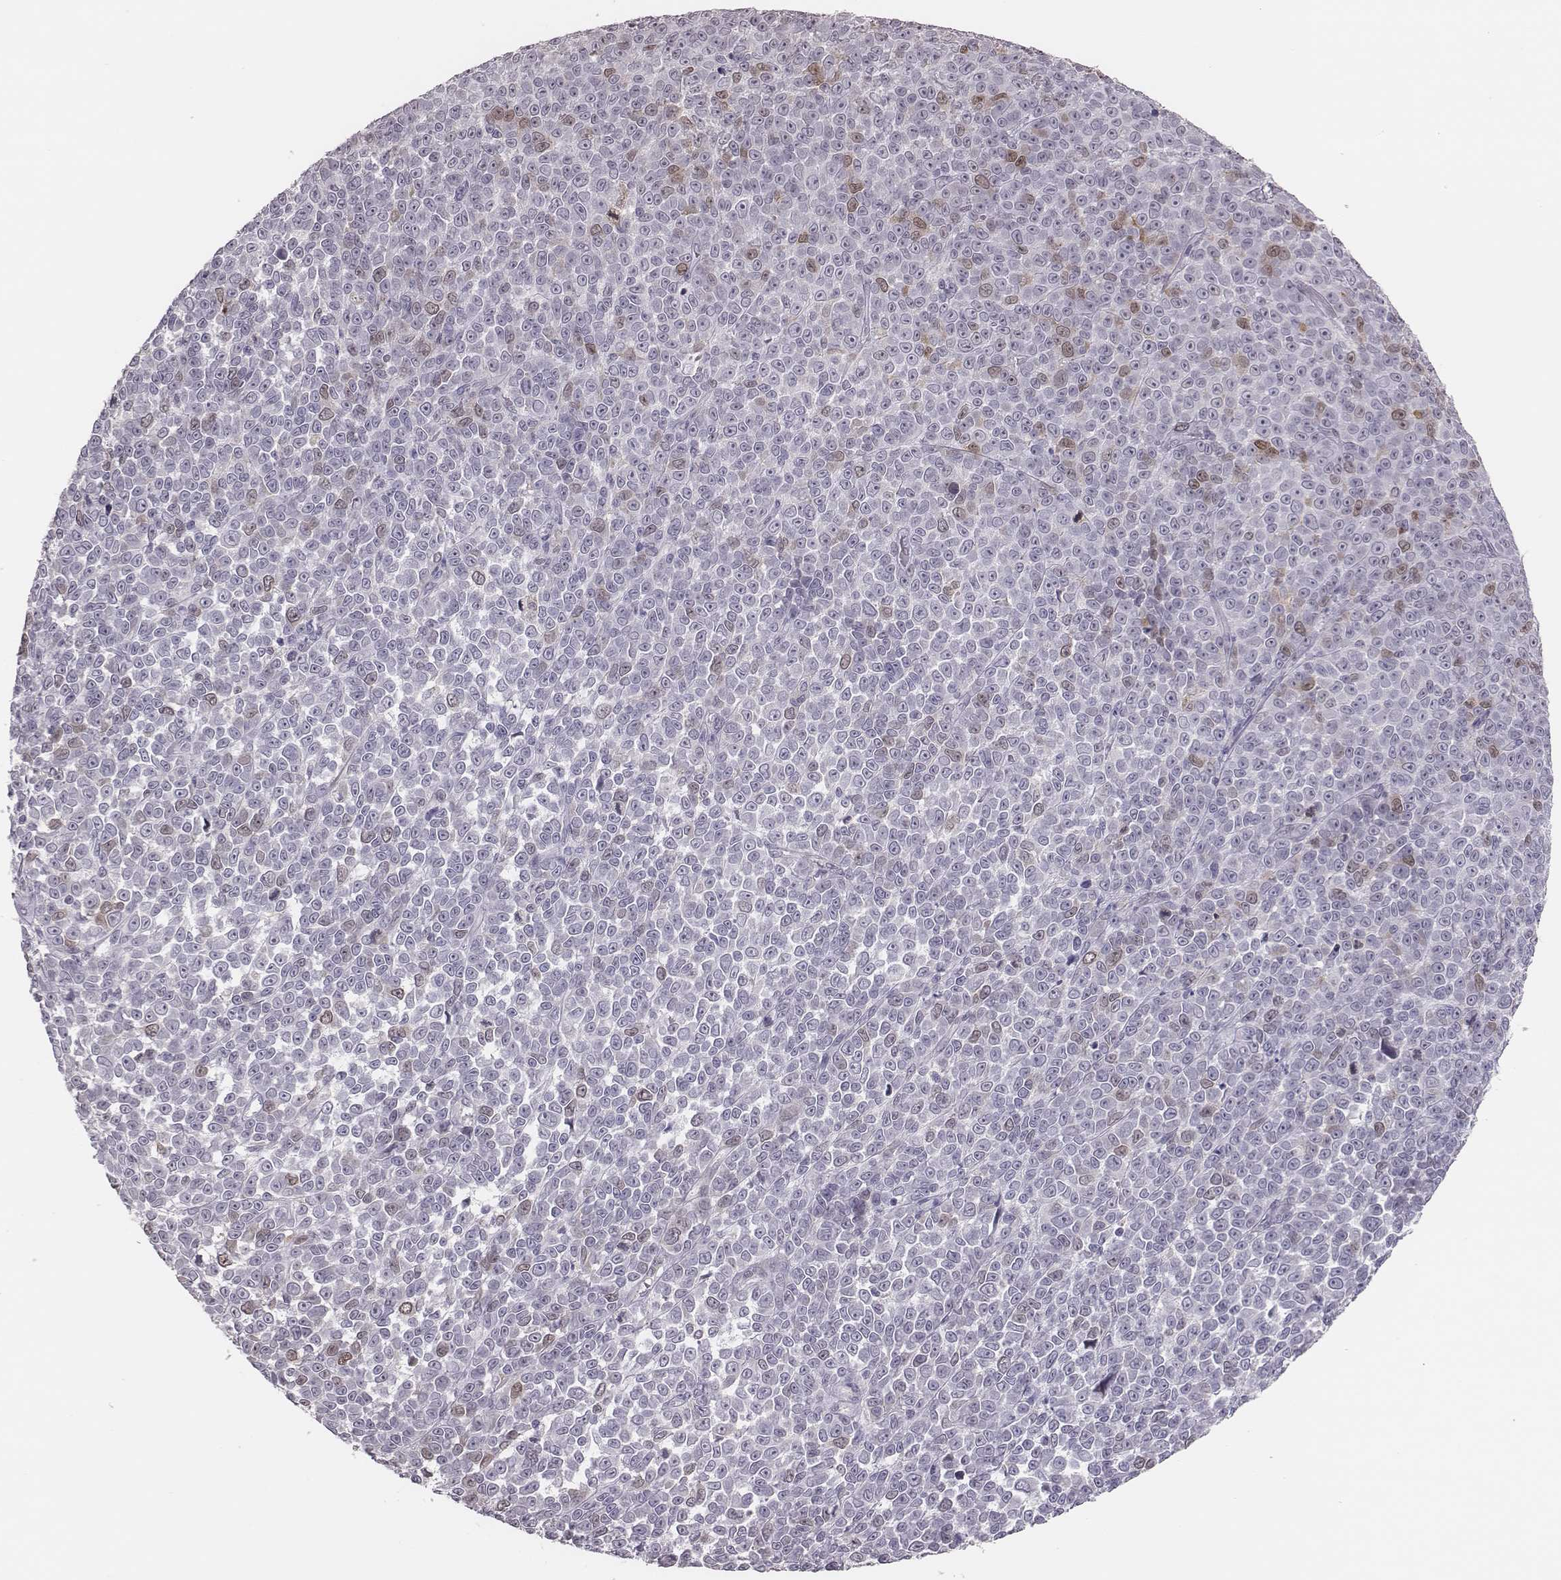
{"staining": {"intensity": "weak", "quantity": "<25%", "location": "cytoplasmic/membranous,nuclear"}, "tissue": "melanoma", "cell_type": "Tumor cells", "image_type": "cancer", "snomed": [{"axis": "morphology", "description": "Malignant melanoma, NOS"}, {"axis": "topography", "description": "Skin"}], "caption": "IHC of melanoma exhibits no staining in tumor cells. (Brightfield microscopy of DAB (3,3'-diaminobenzidine) immunohistochemistry (IHC) at high magnification).", "gene": "PBK", "patient": {"sex": "female", "age": 95}}